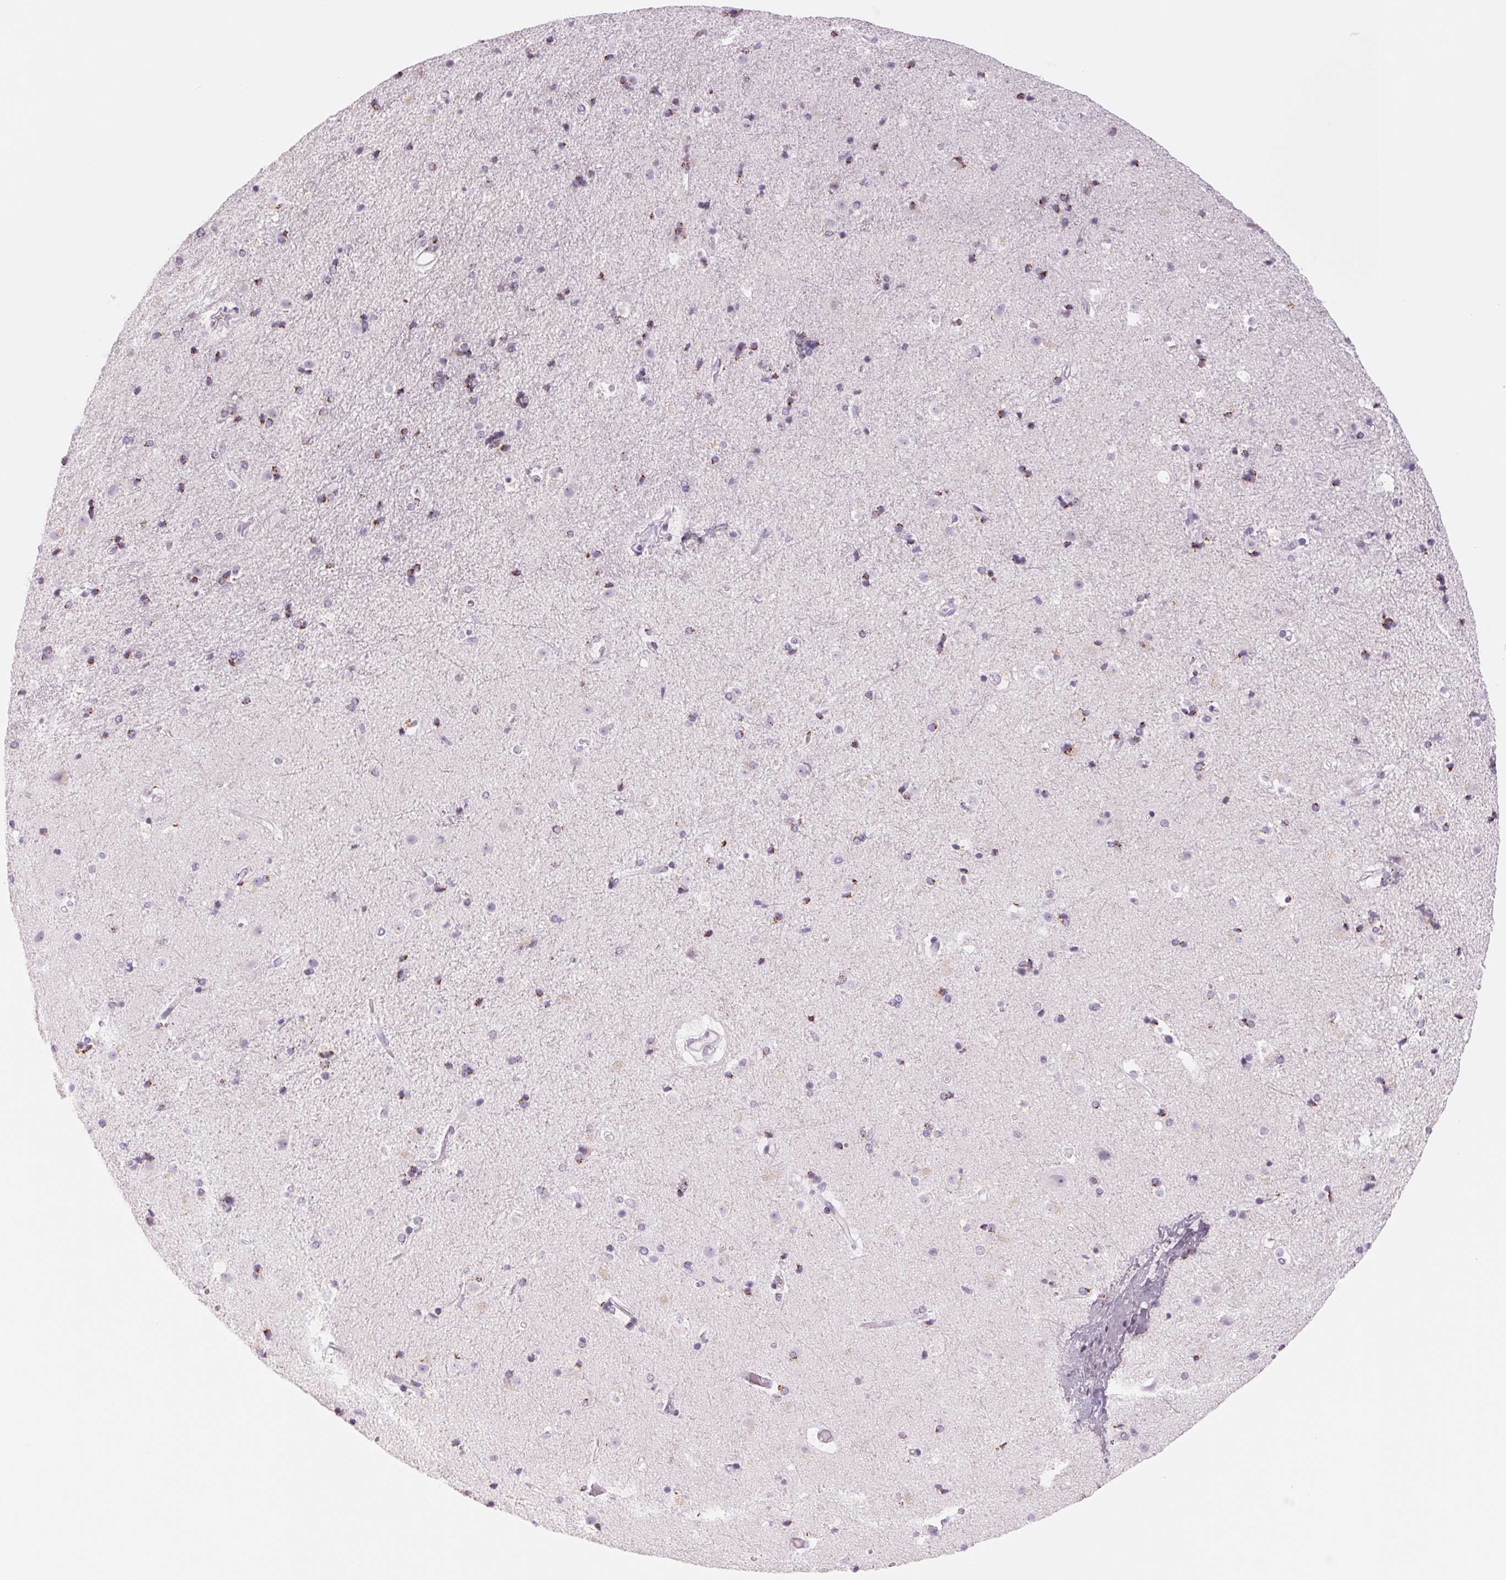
{"staining": {"intensity": "moderate", "quantity": "<25%", "location": "cytoplasmic/membranous"}, "tissue": "caudate", "cell_type": "Glial cells", "image_type": "normal", "snomed": [{"axis": "morphology", "description": "Normal tissue, NOS"}, {"axis": "topography", "description": "Lateral ventricle wall"}], "caption": "Immunohistochemistry (IHC) staining of benign caudate, which displays low levels of moderate cytoplasmic/membranous positivity in approximately <25% of glial cells indicating moderate cytoplasmic/membranous protein staining. The staining was performed using DAB (brown) for protein detection and nuclei were counterstained in hematoxylin (blue).", "gene": "GALNT7", "patient": {"sex": "female", "age": 71}}